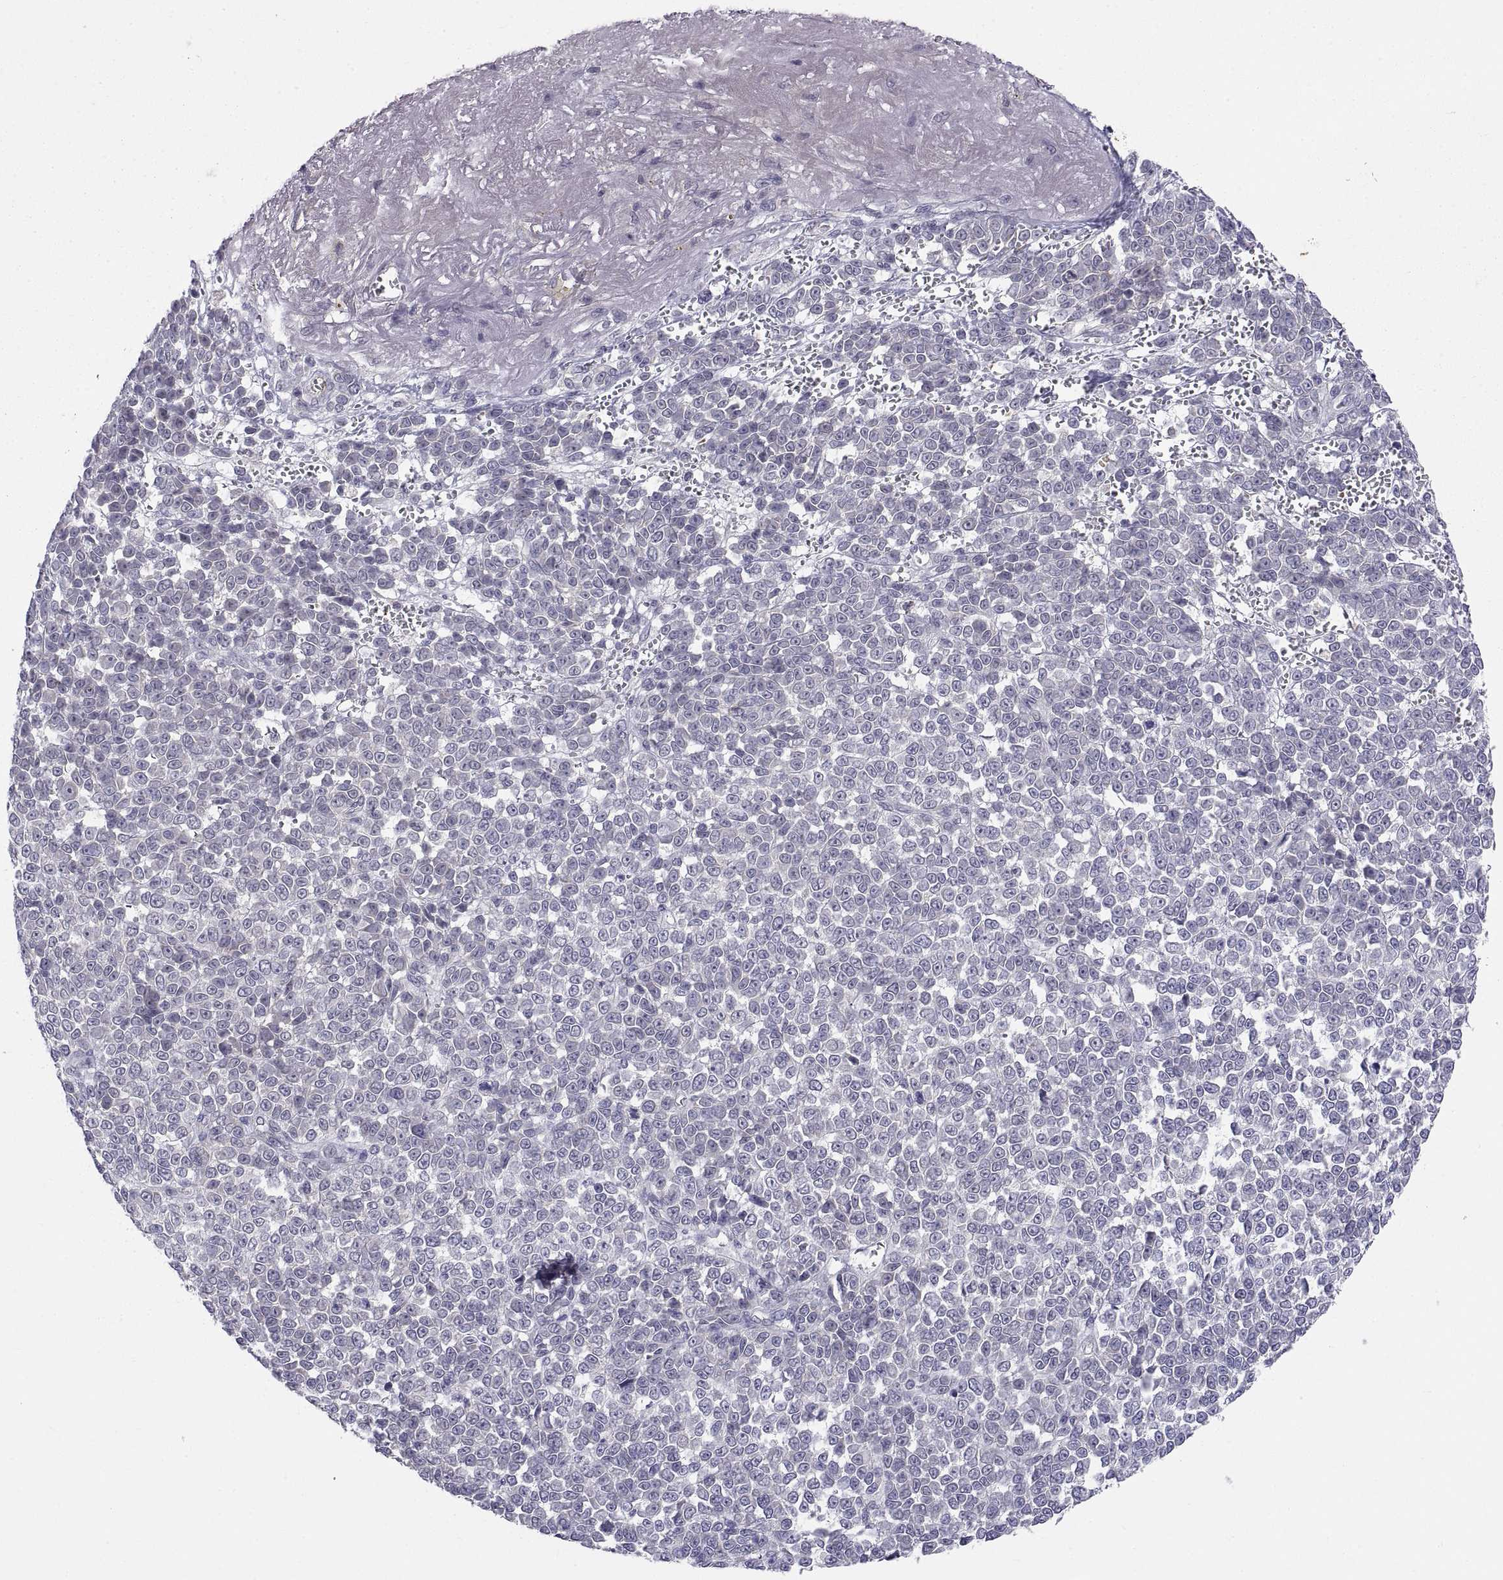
{"staining": {"intensity": "negative", "quantity": "none", "location": "none"}, "tissue": "melanoma", "cell_type": "Tumor cells", "image_type": "cancer", "snomed": [{"axis": "morphology", "description": "Malignant melanoma, NOS"}, {"axis": "topography", "description": "Skin"}], "caption": "IHC photomicrograph of neoplastic tissue: melanoma stained with DAB reveals no significant protein positivity in tumor cells.", "gene": "PKP1", "patient": {"sex": "female", "age": 95}}